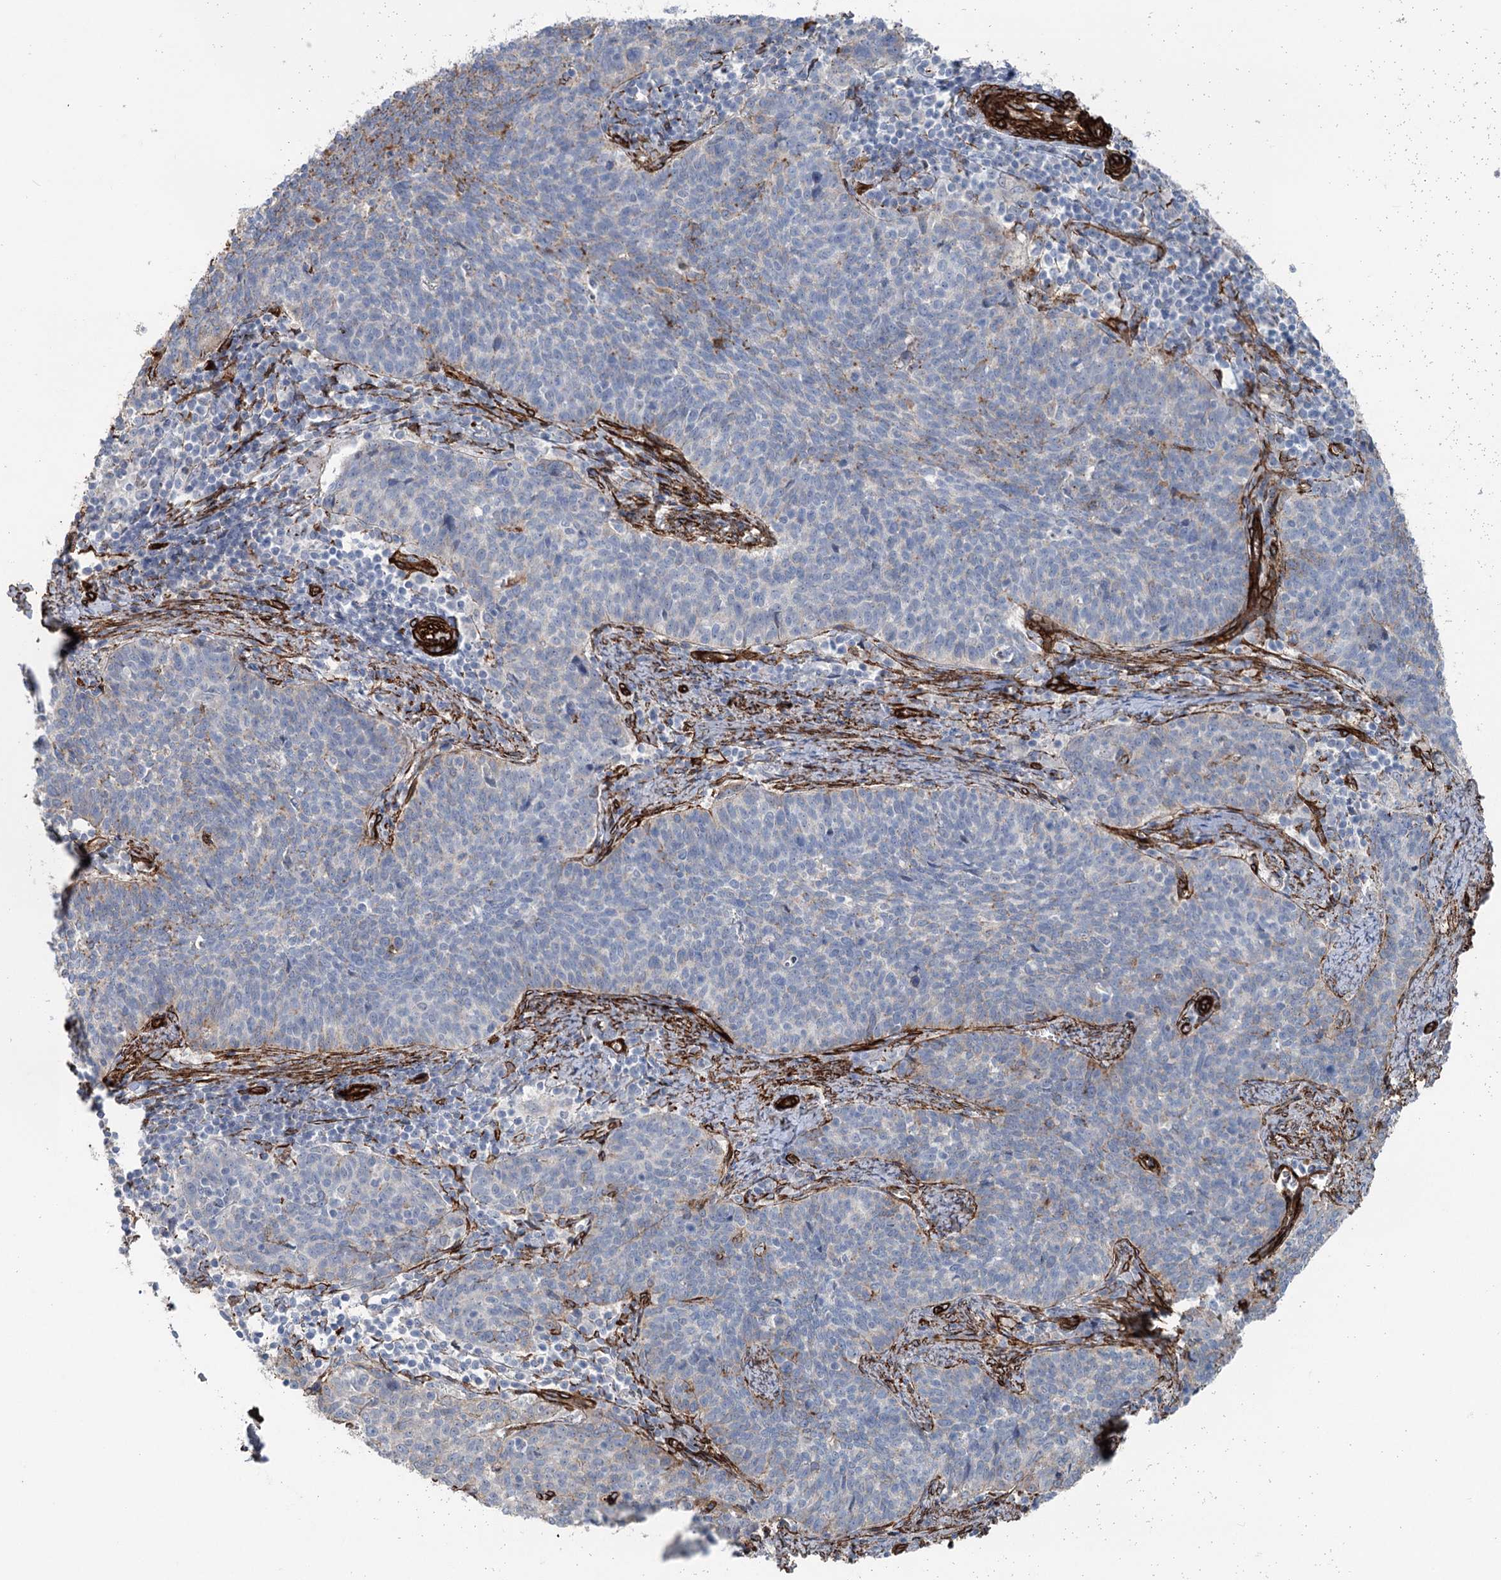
{"staining": {"intensity": "moderate", "quantity": "<25%", "location": "cytoplasmic/membranous"}, "tissue": "cervical cancer", "cell_type": "Tumor cells", "image_type": "cancer", "snomed": [{"axis": "morphology", "description": "Squamous cell carcinoma, NOS"}, {"axis": "topography", "description": "Cervix"}], "caption": "Immunohistochemical staining of human cervical cancer reveals low levels of moderate cytoplasmic/membranous staining in about <25% of tumor cells.", "gene": "IQSEC1", "patient": {"sex": "female", "age": 39}}